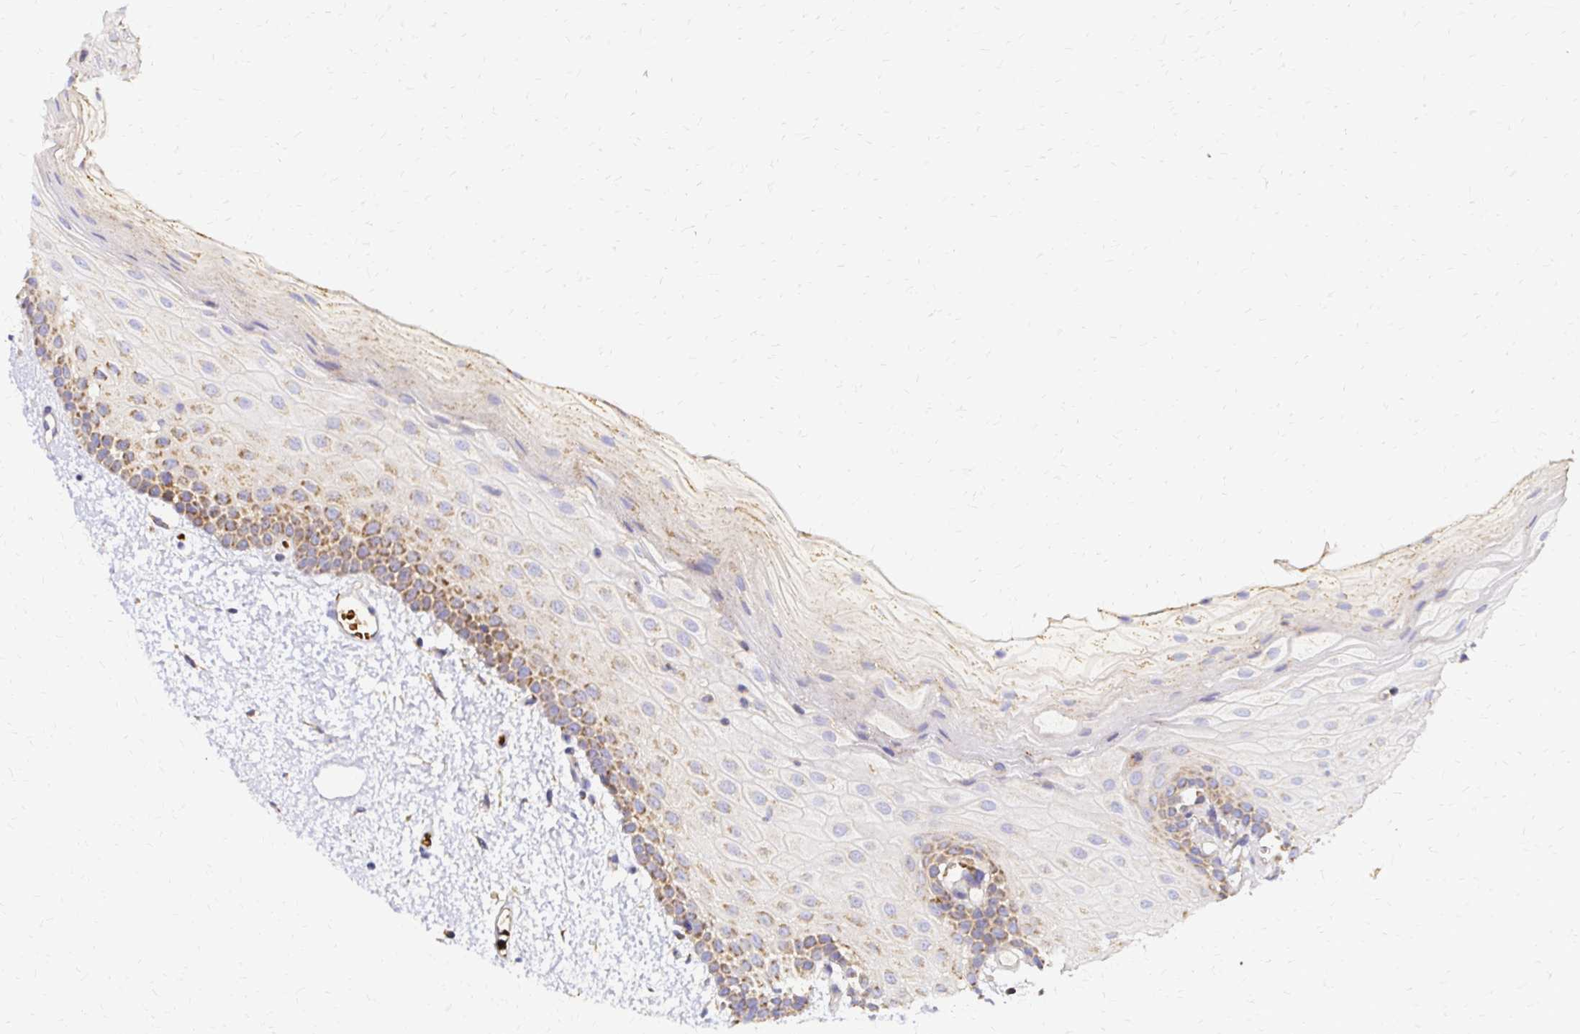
{"staining": {"intensity": "moderate", "quantity": "<25%", "location": "cytoplasmic/membranous"}, "tissue": "oral mucosa", "cell_type": "Squamous epithelial cells", "image_type": "normal", "snomed": [{"axis": "morphology", "description": "Normal tissue, NOS"}, {"axis": "topography", "description": "Oral tissue"}], "caption": "Protein expression analysis of normal oral mucosa shows moderate cytoplasmic/membranous staining in about <25% of squamous epithelial cells. The staining was performed using DAB, with brown indicating positive protein expression. Nuclei are stained blue with hematoxylin.", "gene": "MRPL13", "patient": {"sex": "female", "age": 82}}